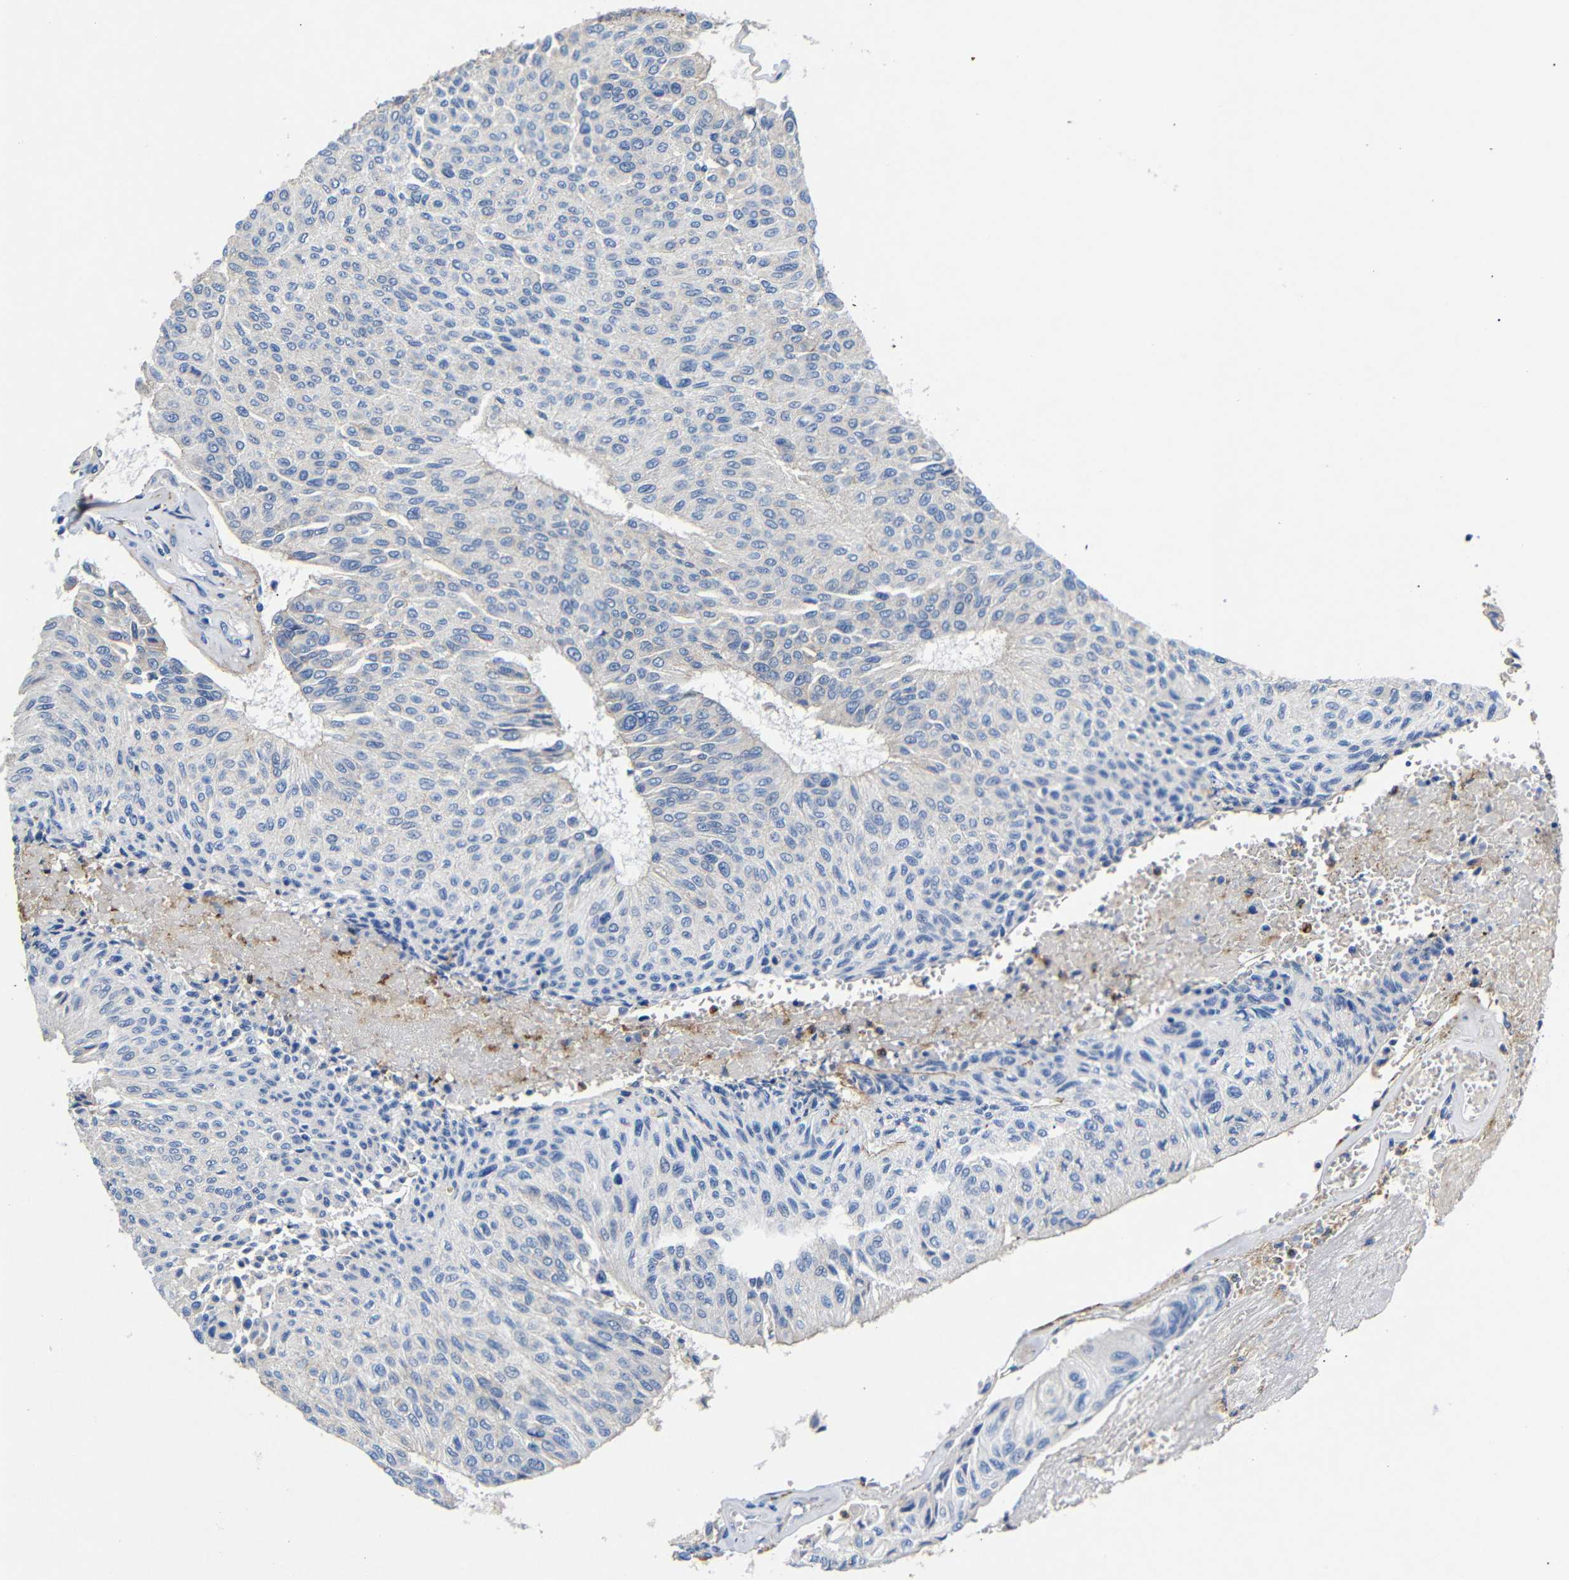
{"staining": {"intensity": "moderate", "quantity": "25%-75%", "location": "cytoplasmic/membranous"}, "tissue": "urothelial cancer", "cell_type": "Tumor cells", "image_type": "cancer", "snomed": [{"axis": "morphology", "description": "Urothelial carcinoma, High grade"}, {"axis": "topography", "description": "Urinary bladder"}], "caption": "The histopathology image demonstrates immunohistochemical staining of urothelial carcinoma (high-grade). There is moderate cytoplasmic/membranous positivity is seen in approximately 25%-75% of tumor cells.", "gene": "SDCBP", "patient": {"sex": "male", "age": 66}}